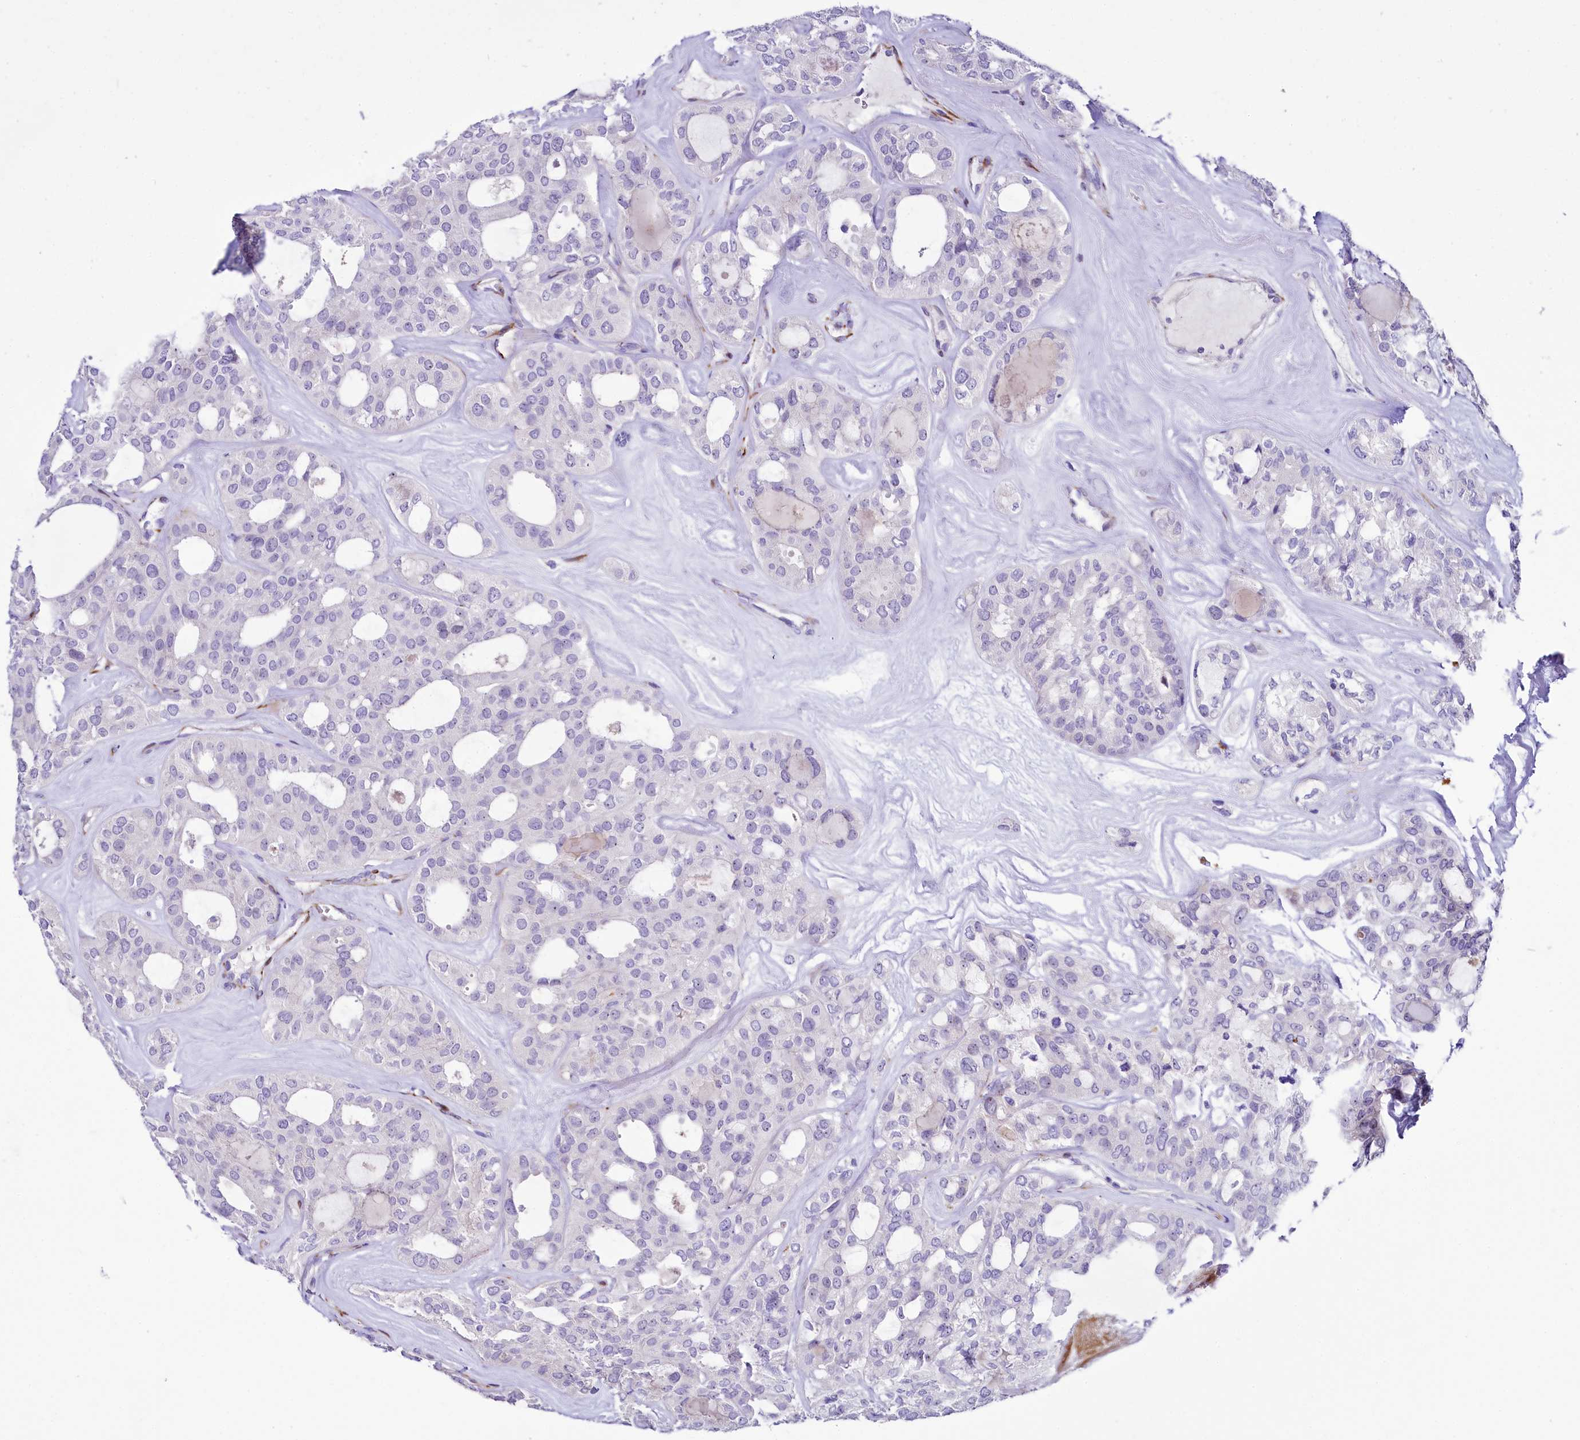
{"staining": {"intensity": "negative", "quantity": "none", "location": "none"}, "tissue": "thyroid cancer", "cell_type": "Tumor cells", "image_type": "cancer", "snomed": [{"axis": "morphology", "description": "Follicular adenoma carcinoma, NOS"}, {"axis": "topography", "description": "Thyroid gland"}], "caption": "Follicular adenoma carcinoma (thyroid) stained for a protein using IHC exhibits no expression tumor cells.", "gene": "SH3TC2", "patient": {"sex": "male", "age": 75}}